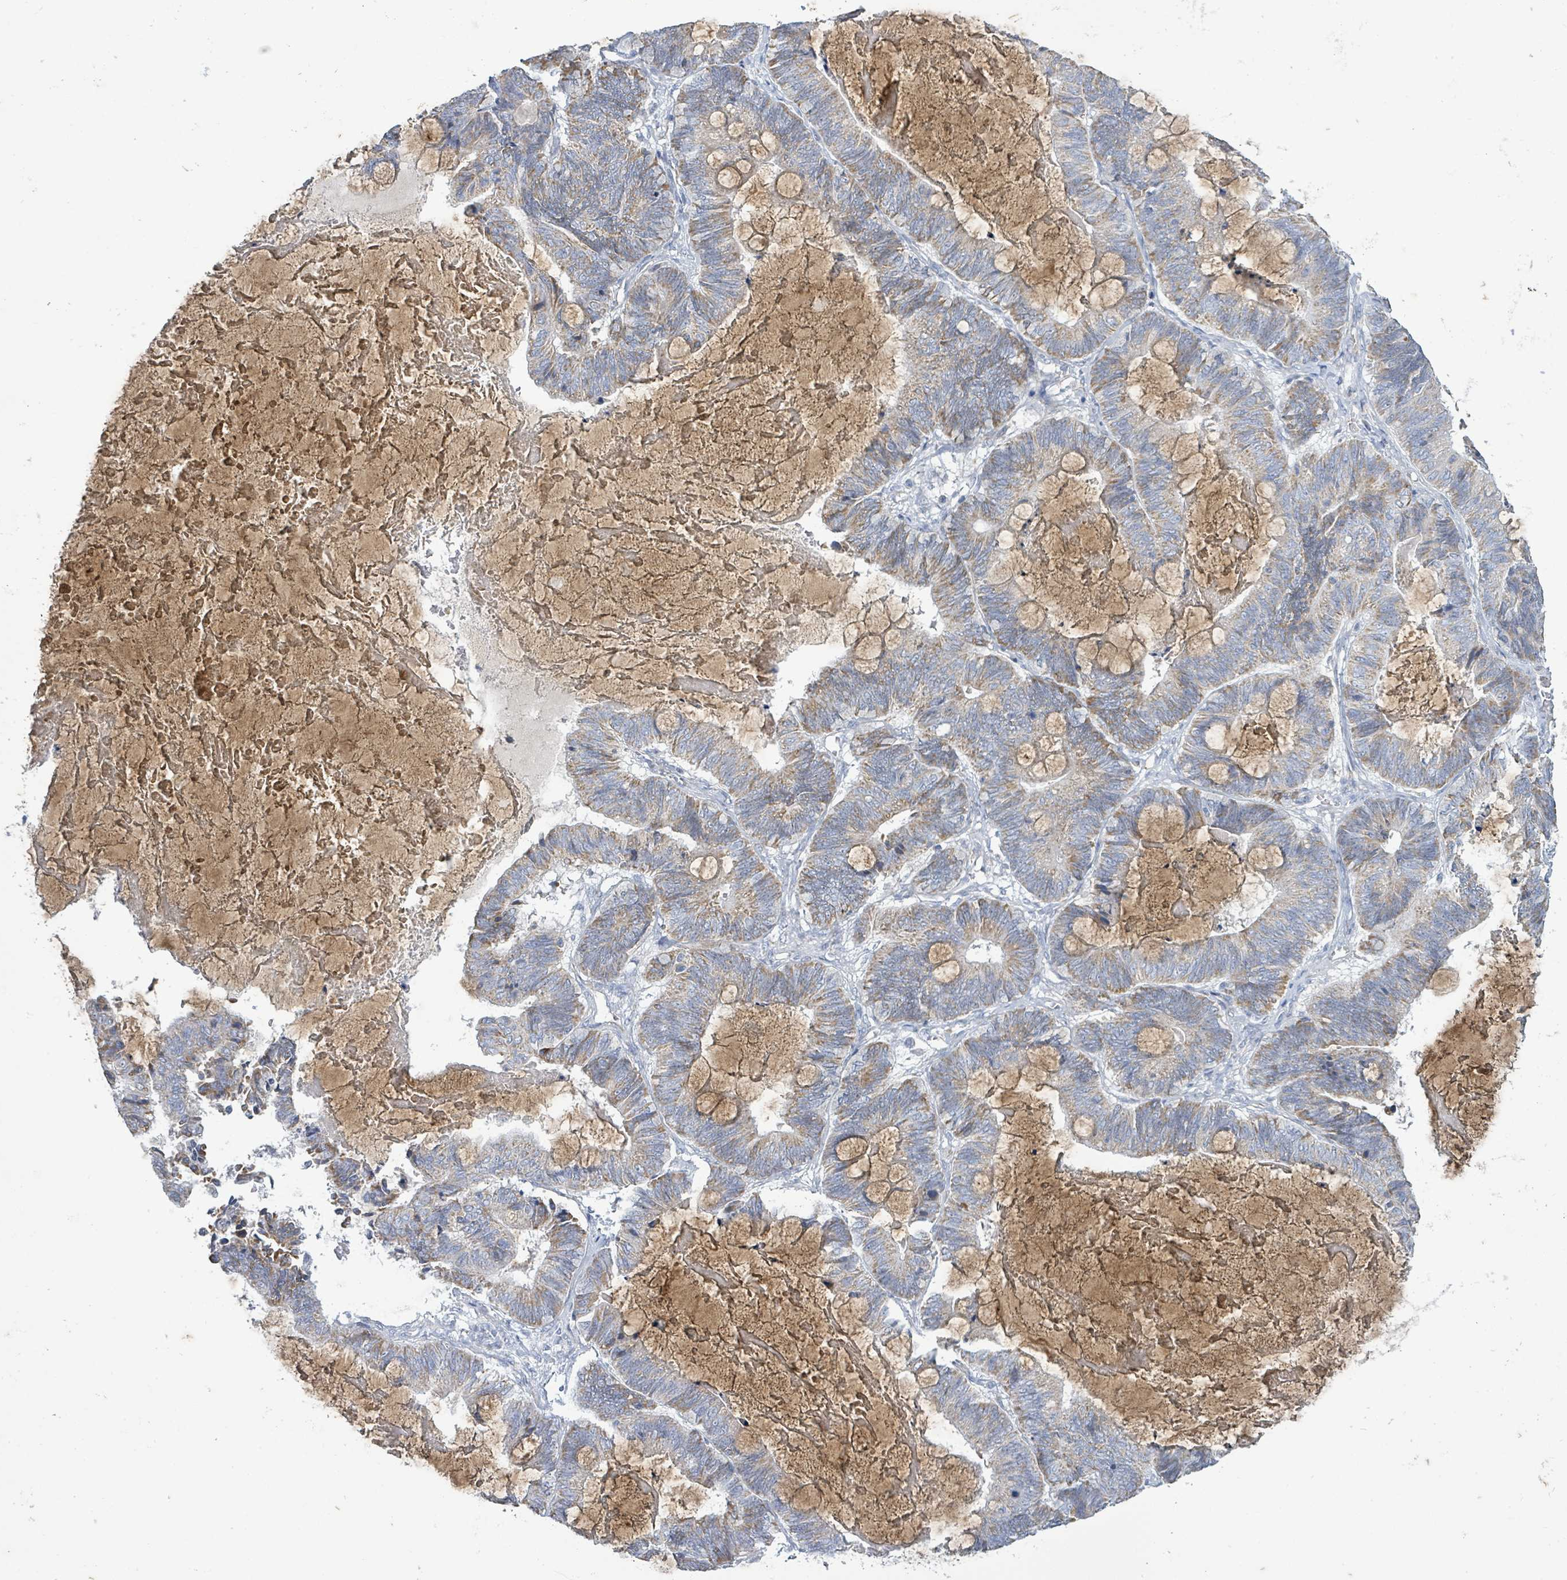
{"staining": {"intensity": "weak", "quantity": ">75%", "location": "cytoplasmic/membranous"}, "tissue": "ovarian cancer", "cell_type": "Tumor cells", "image_type": "cancer", "snomed": [{"axis": "morphology", "description": "Cystadenocarcinoma, mucinous, NOS"}, {"axis": "topography", "description": "Ovary"}], "caption": "Immunohistochemical staining of mucinous cystadenocarcinoma (ovarian) shows weak cytoplasmic/membranous protein positivity in approximately >75% of tumor cells.", "gene": "ALG12", "patient": {"sex": "female", "age": 61}}